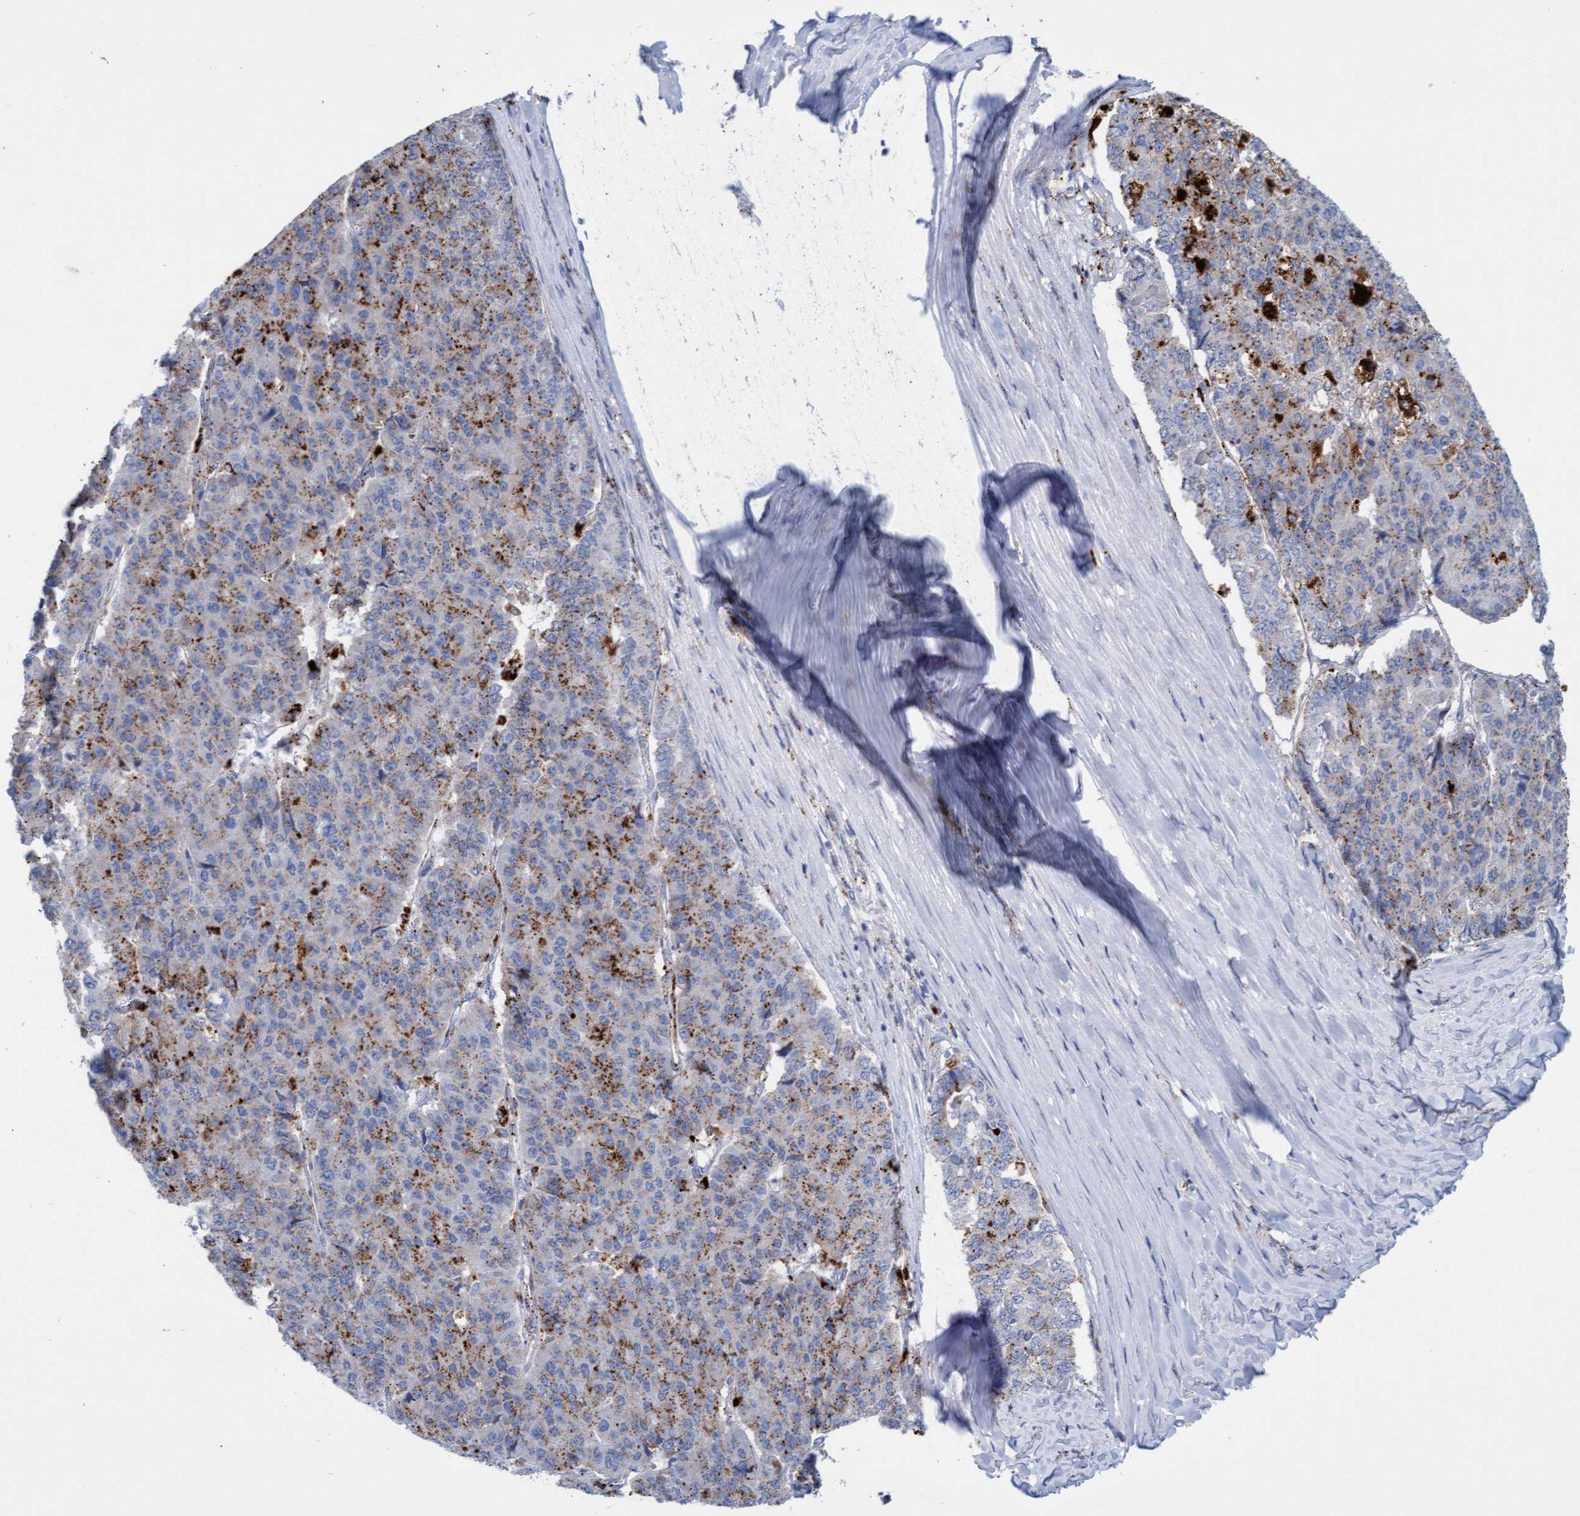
{"staining": {"intensity": "moderate", "quantity": ">75%", "location": "cytoplasmic/membranous"}, "tissue": "pancreatic cancer", "cell_type": "Tumor cells", "image_type": "cancer", "snomed": [{"axis": "morphology", "description": "Adenocarcinoma, NOS"}, {"axis": "topography", "description": "Pancreas"}], "caption": "The photomicrograph displays staining of adenocarcinoma (pancreatic), revealing moderate cytoplasmic/membranous protein staining (brown color) within tumor cells.", "gene": "SGSH", "patient": {"sex": "male", "age": 50}}